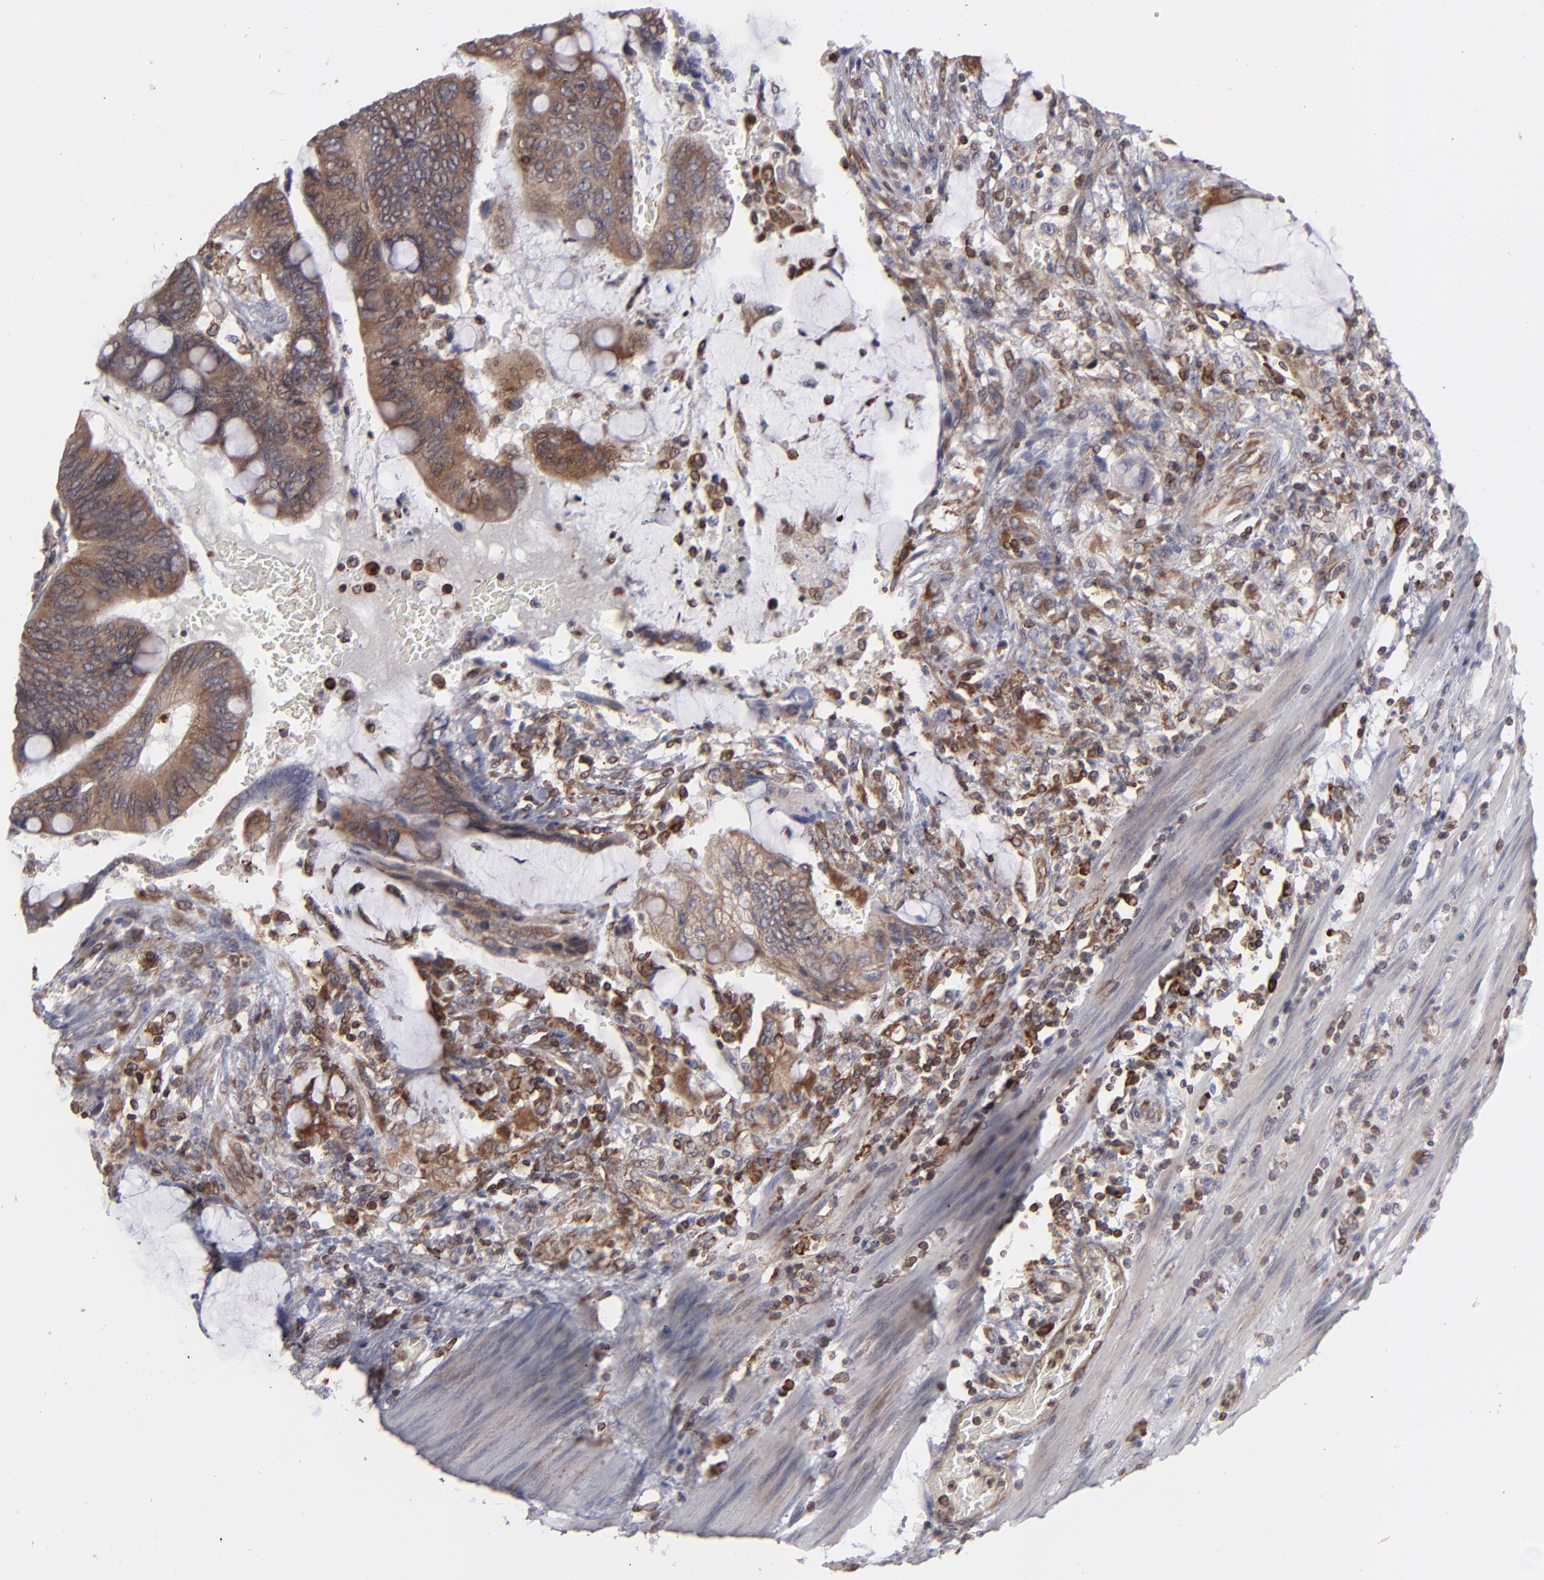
{"staining": {"intensity": "moderate", "quantity": ">75%", "location": "cytoplasmic/membranous"}, "tissue": "colorectal cancer", "cell_type": "Tumor cells", "image_type": "cancer", "snomed": [{"axis": "morphology", "description": "Normal tissue, NOS"}, {"axis": "morphology", "description": "Adenocarcinoma, NOS"}, {"axis": "topography", "description": "Rectum"}], "caption": "Adenocarcinoma (colorectal) stained with immunohistochemistry (IHC) reveals moderate cytoplasmic/membranous staining in about >75% of tumor cells.", "gene": "TMX1", "patient": {"sex": "male", "age": 92}}